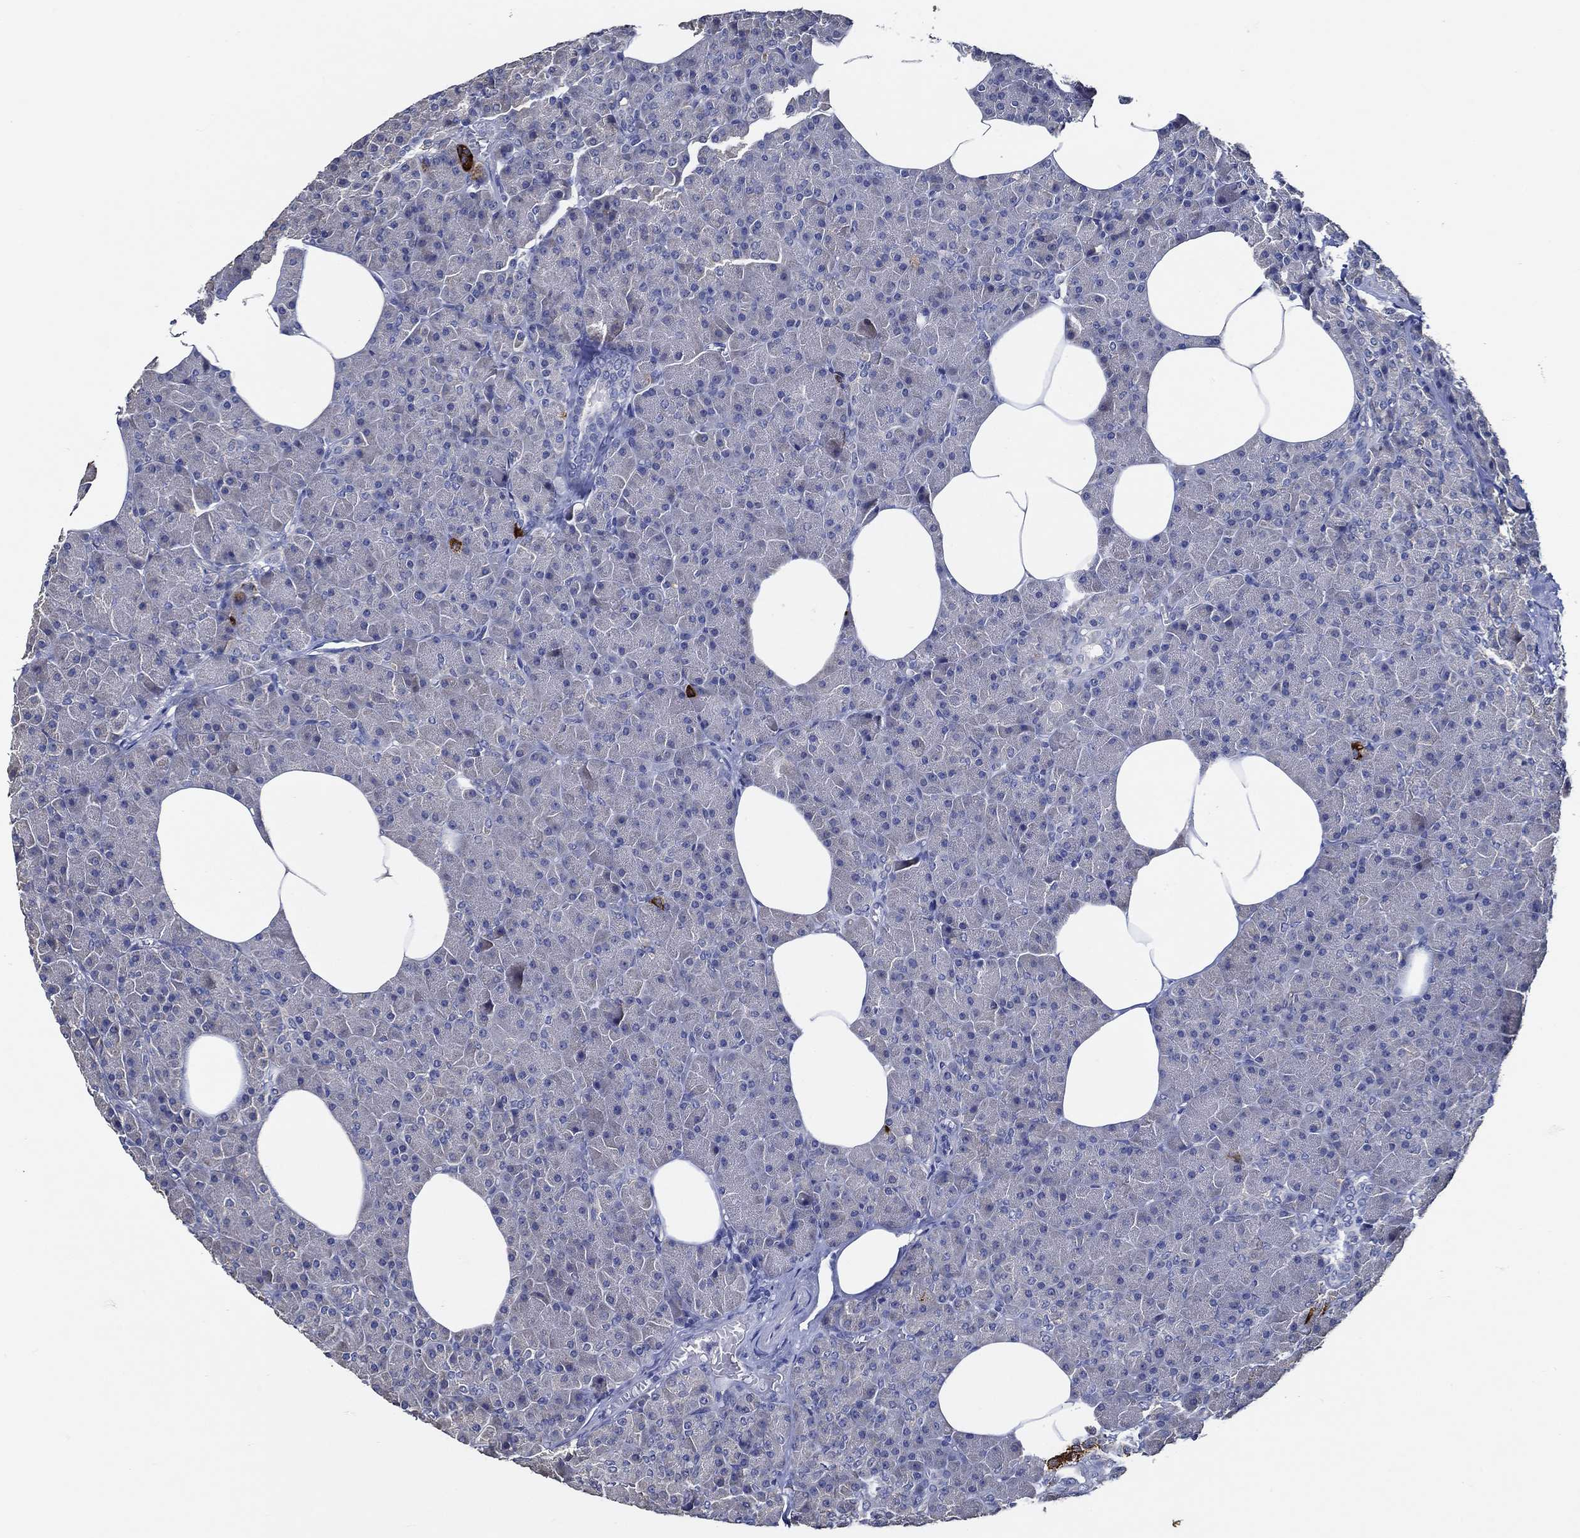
{"staining": {"intensity": "negative", "quantity": "none", "location": "none"}, "tissue": "pancreas", "cell_type": "Exocrine glandular cells", "image_type": "normal", "snomed": [{"axis": "morphology", "description": "Normal tissue, NOS"}, {"axis": "topography", "description": "Pancreas"}], "caption": "Protein analysis of unremarkable pancreas reveals no significant expression in exocrine glandular cells. (DAB (3,3'-diaminobenzidine) immunohistochemistry with hematoxylin counter stain).", "gene": "DOCK3", "patient": {"sex": "female", "age": 45}}